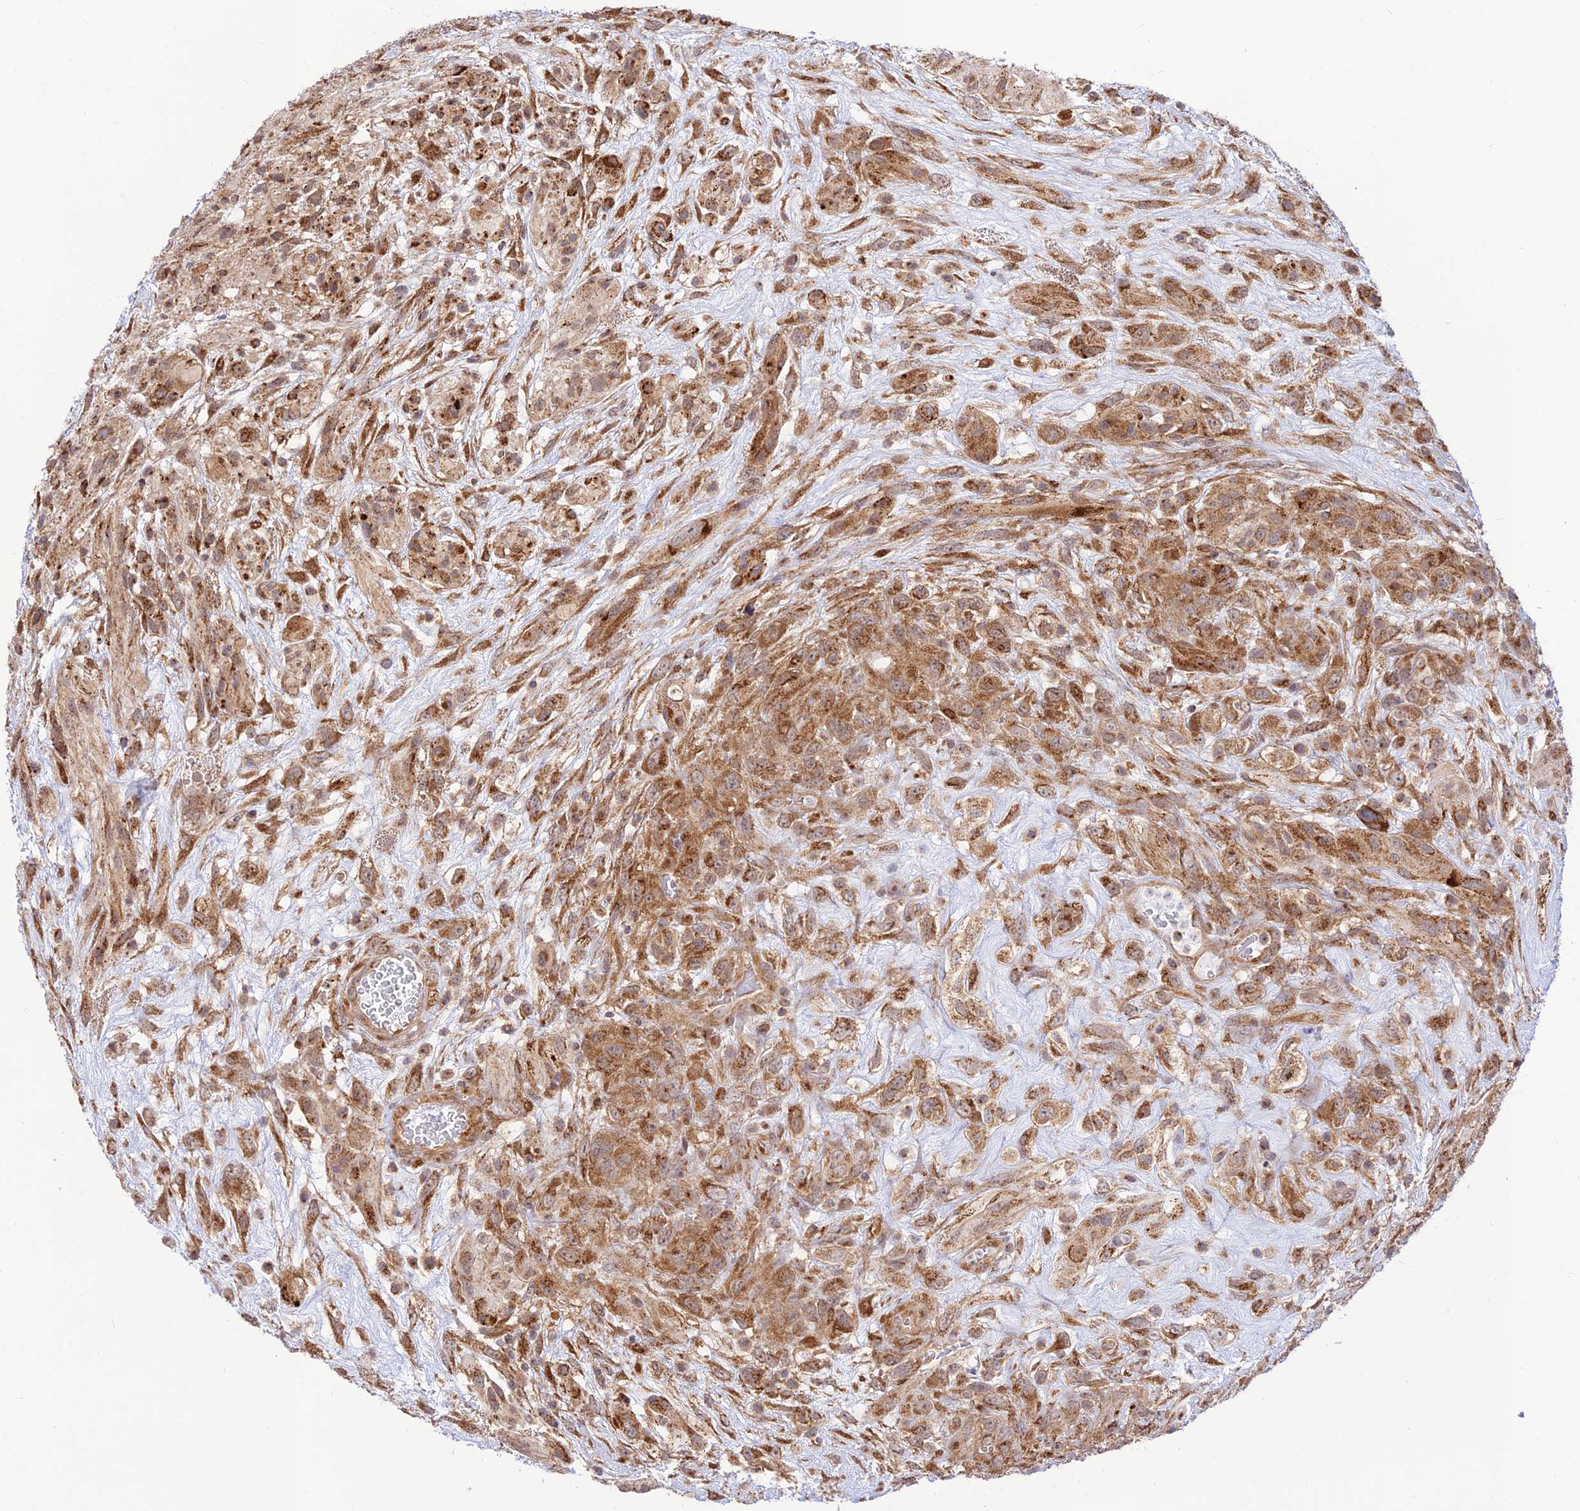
{"staining": {"intensity": "moderate", "quantity": ">75%", "location": "cytoplasmic/membranous"}, "tissue": "glioma", "cell_type": "Tumor cells", "image_type": "cancer", "snomed": [{"axis": "morphology", "description": "Glioma, malignant, High grade"}, {"axis": "topography", "description": "Brain"}], "caption": "A high-resolution micrograph shows IHC staining of malignant glioma (high-grade), which displays moderate cytoplasmic/membranous positivity in approximately >75% of tumor cells.", "gene": "GOLGA3", "patient": {"sex": "male", "age": 61}}